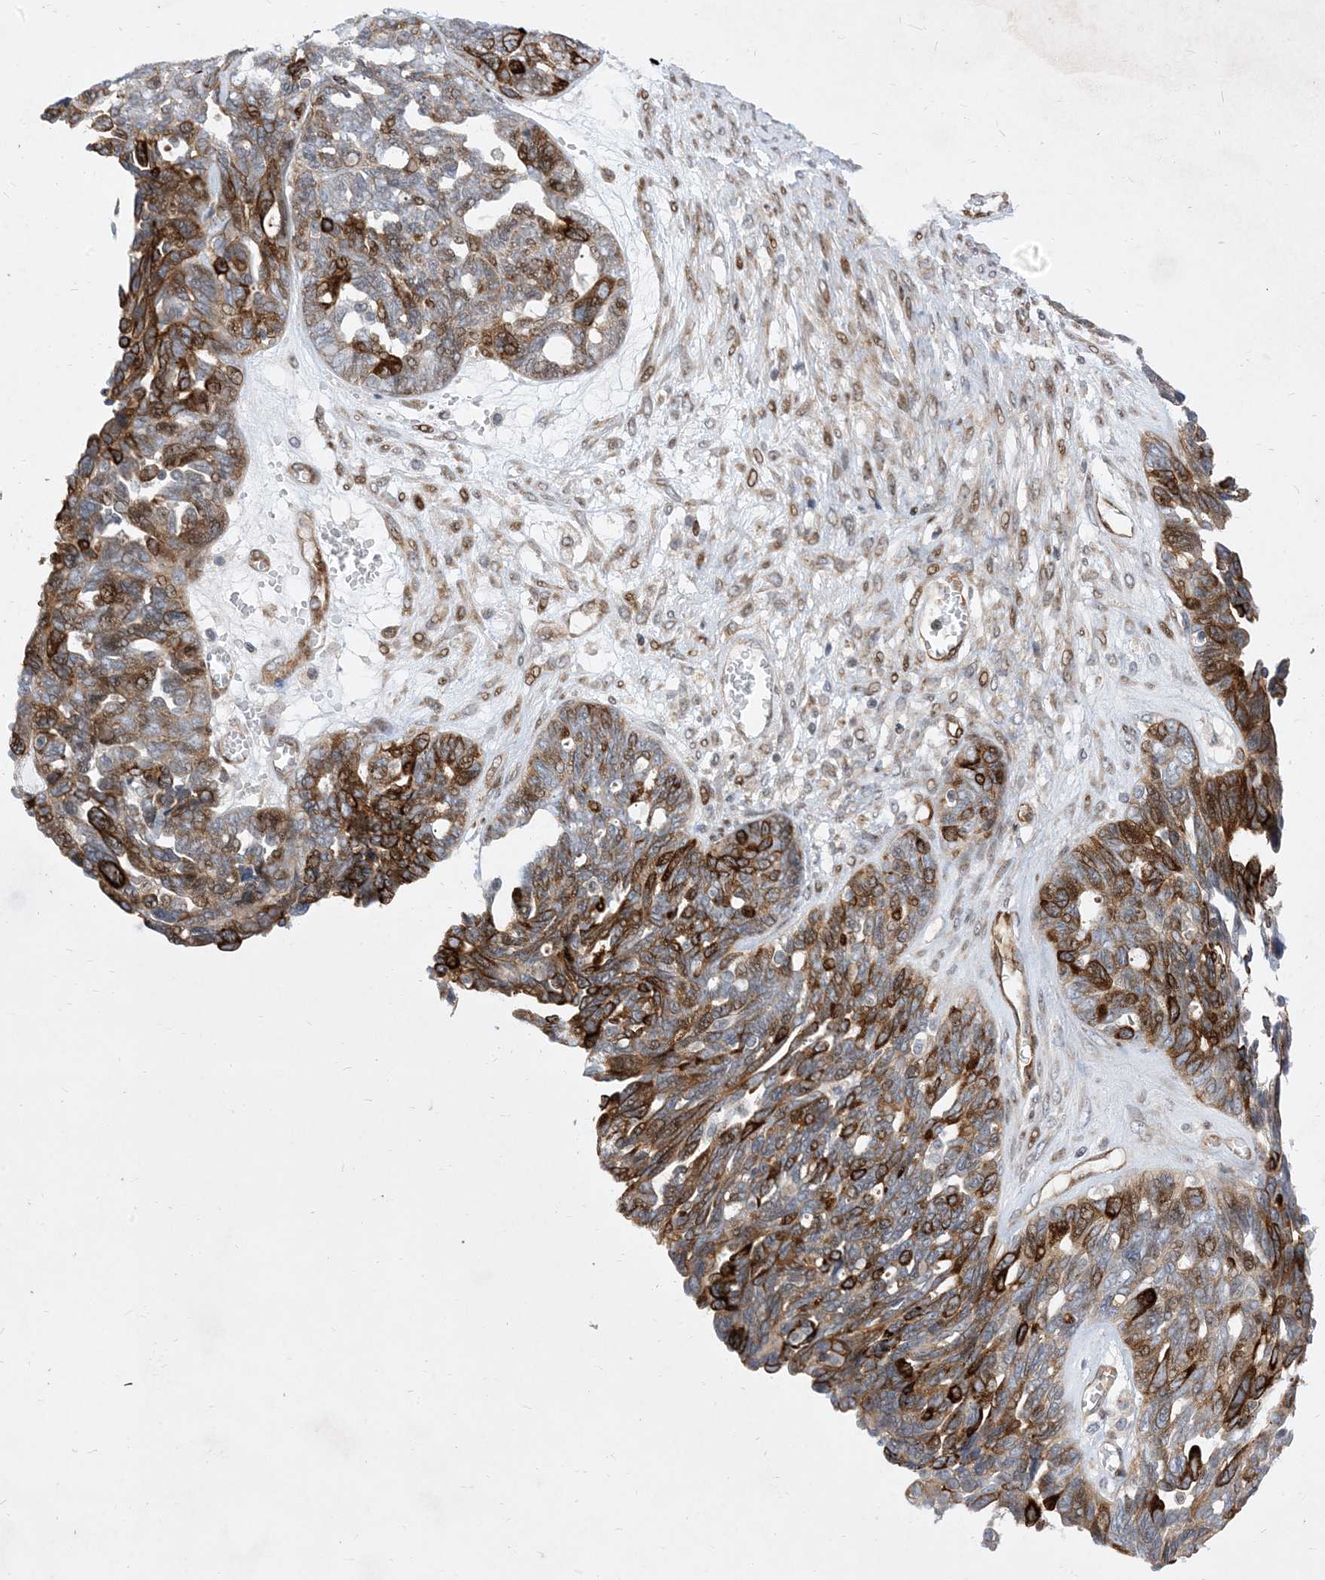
{"staining": {"intensity": "moderate", "quantity": "25%-75%", "location": "cytoplasmic/membranous"}, "tissue": "ovarian cancer", "cell_type": "Tumor cells", "image_type": "cancer", "snomed": [{"axis": "morphology", "description": "Cystadenocarcinoma, serous, NOS"}, {"axis": "topography", "description": "Ovary"}], "caption": "The micrograph demonstrates a brown stain indicating the presence of a protein in the cytoplasmic/membranous of tumor cells in ovarian serous cystadenocarcinoma. (brown staining indicates protein expression, while blue staining denotes nuclei).", "gene": "TYSND1", "patient": {"sex": "female", "age": 79}}